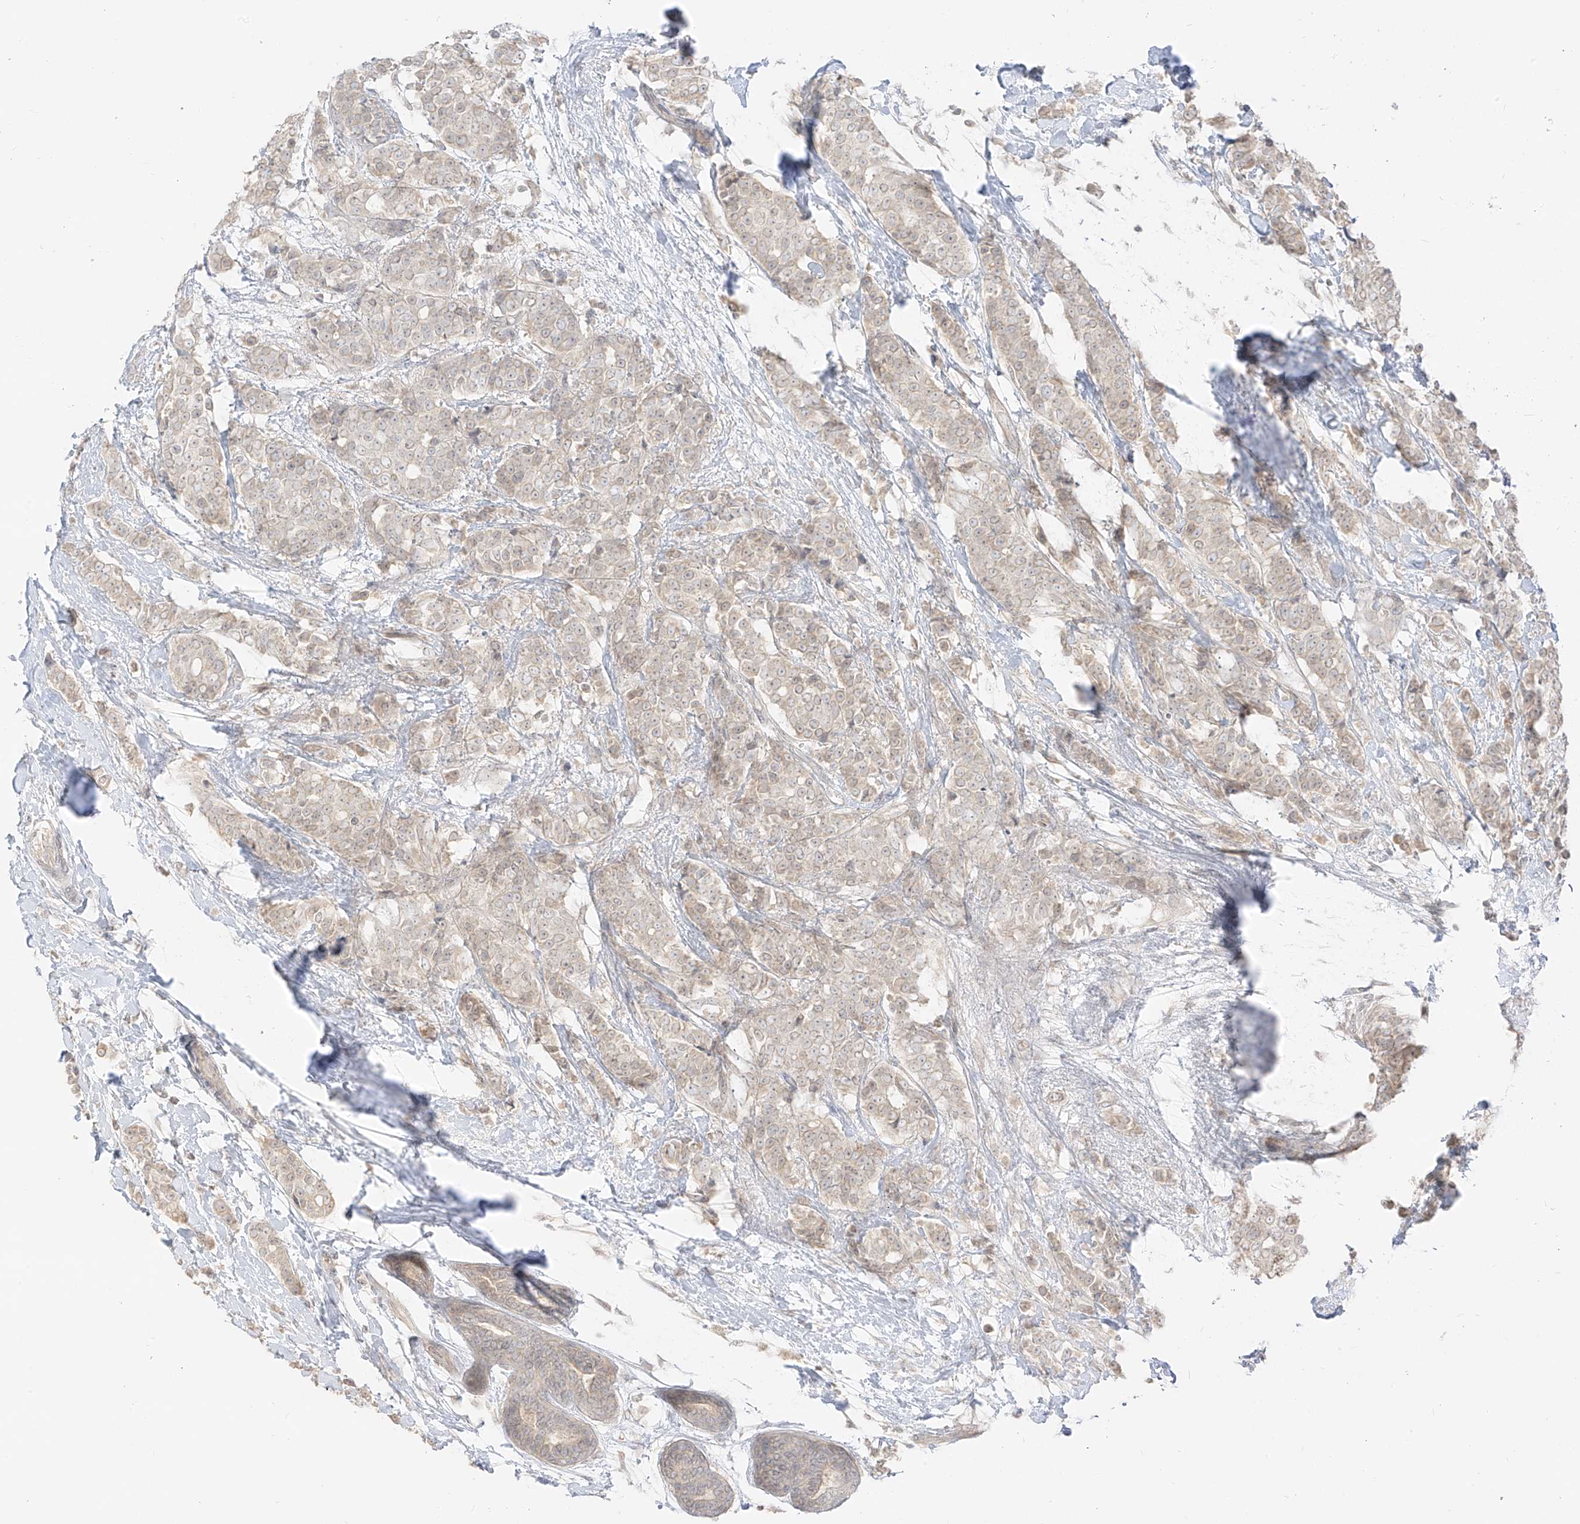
{"staining": {"intensity": "weak", "quantity": "25%-75%", "location": "cytoplasmic/membranous"}, "tissue": "breast cancer", "cell_type": "Tumor cells", "image_type": "cancer", "snomed": [{"axis": "morphology", "description": "Lobular carcinoma"}, {"axis": "topography", "description": "Breast"}], "caption": "Immunohistochemistry (IHC) (DAB) staining of human breast lobular carcinoma demonstrates weak cytoplasmic/membranous protein expression in about 25%-75% of tumor cells. (brown staining indicates protein expression, while blue staining denotes nuclei).", "gene": "LIPT1", "patient": {"sex": "female", "age": 51}}